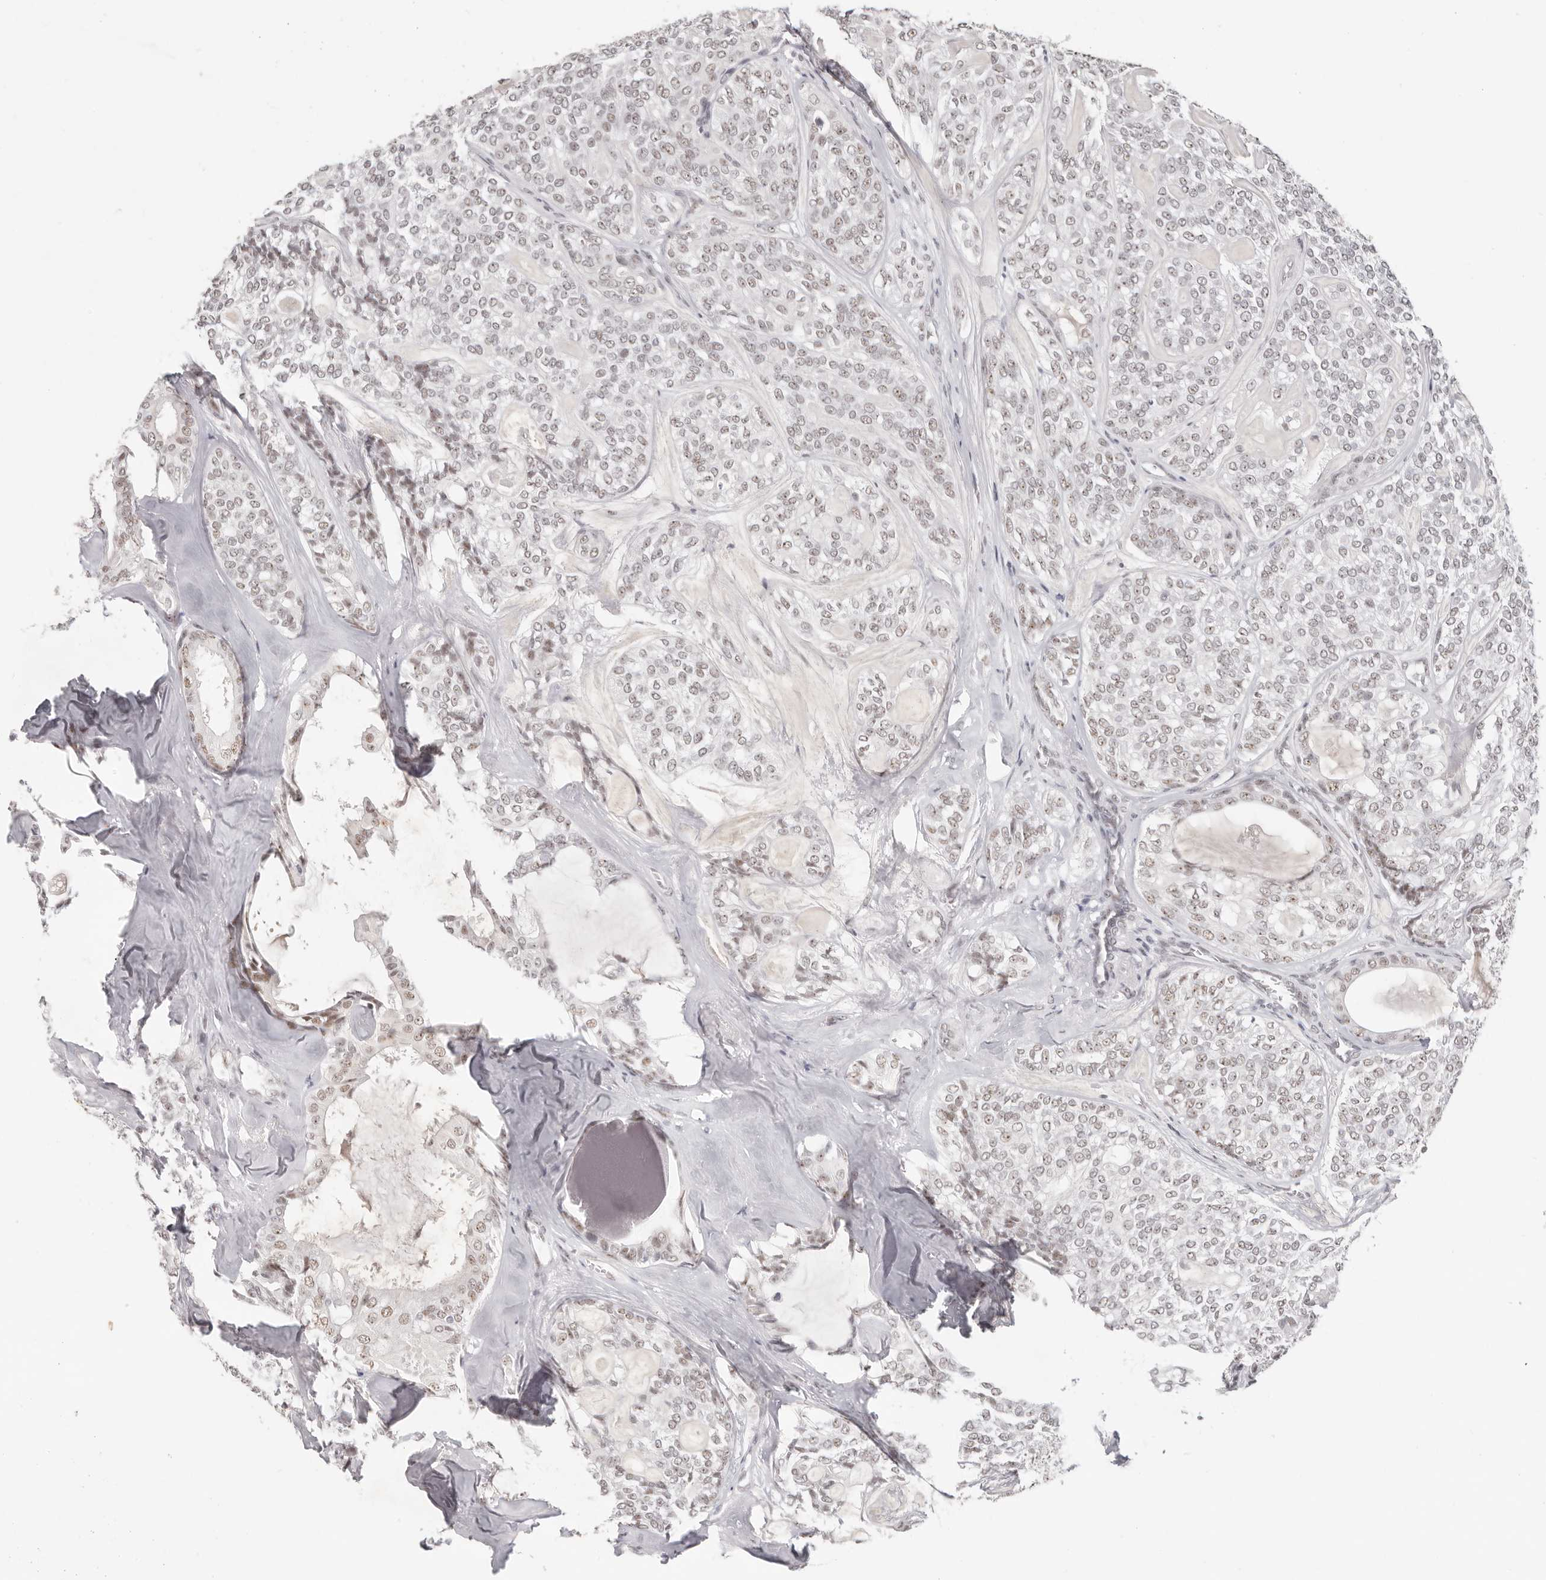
{"staining": {"intensity": "weak", "quantity": "25%-75%", "location": "nuclear"}, "tissue": "head and neck cancer", "cell_type": "Tumor cells", "image_type": "cancer", "snomed": [{"axis": "morphology", "description": "Adenocarcinoma, NOS"}, {"axis": "topography", "description": "Head-Neck"}], "caption": "Brown immunohistochemical staining in head and neck cancer demonstrates weak nuclear staining in approximately 25%-75% of tumor cells.", "gene": "LARP7", "patient": {"sex": "male", "age": 66}}